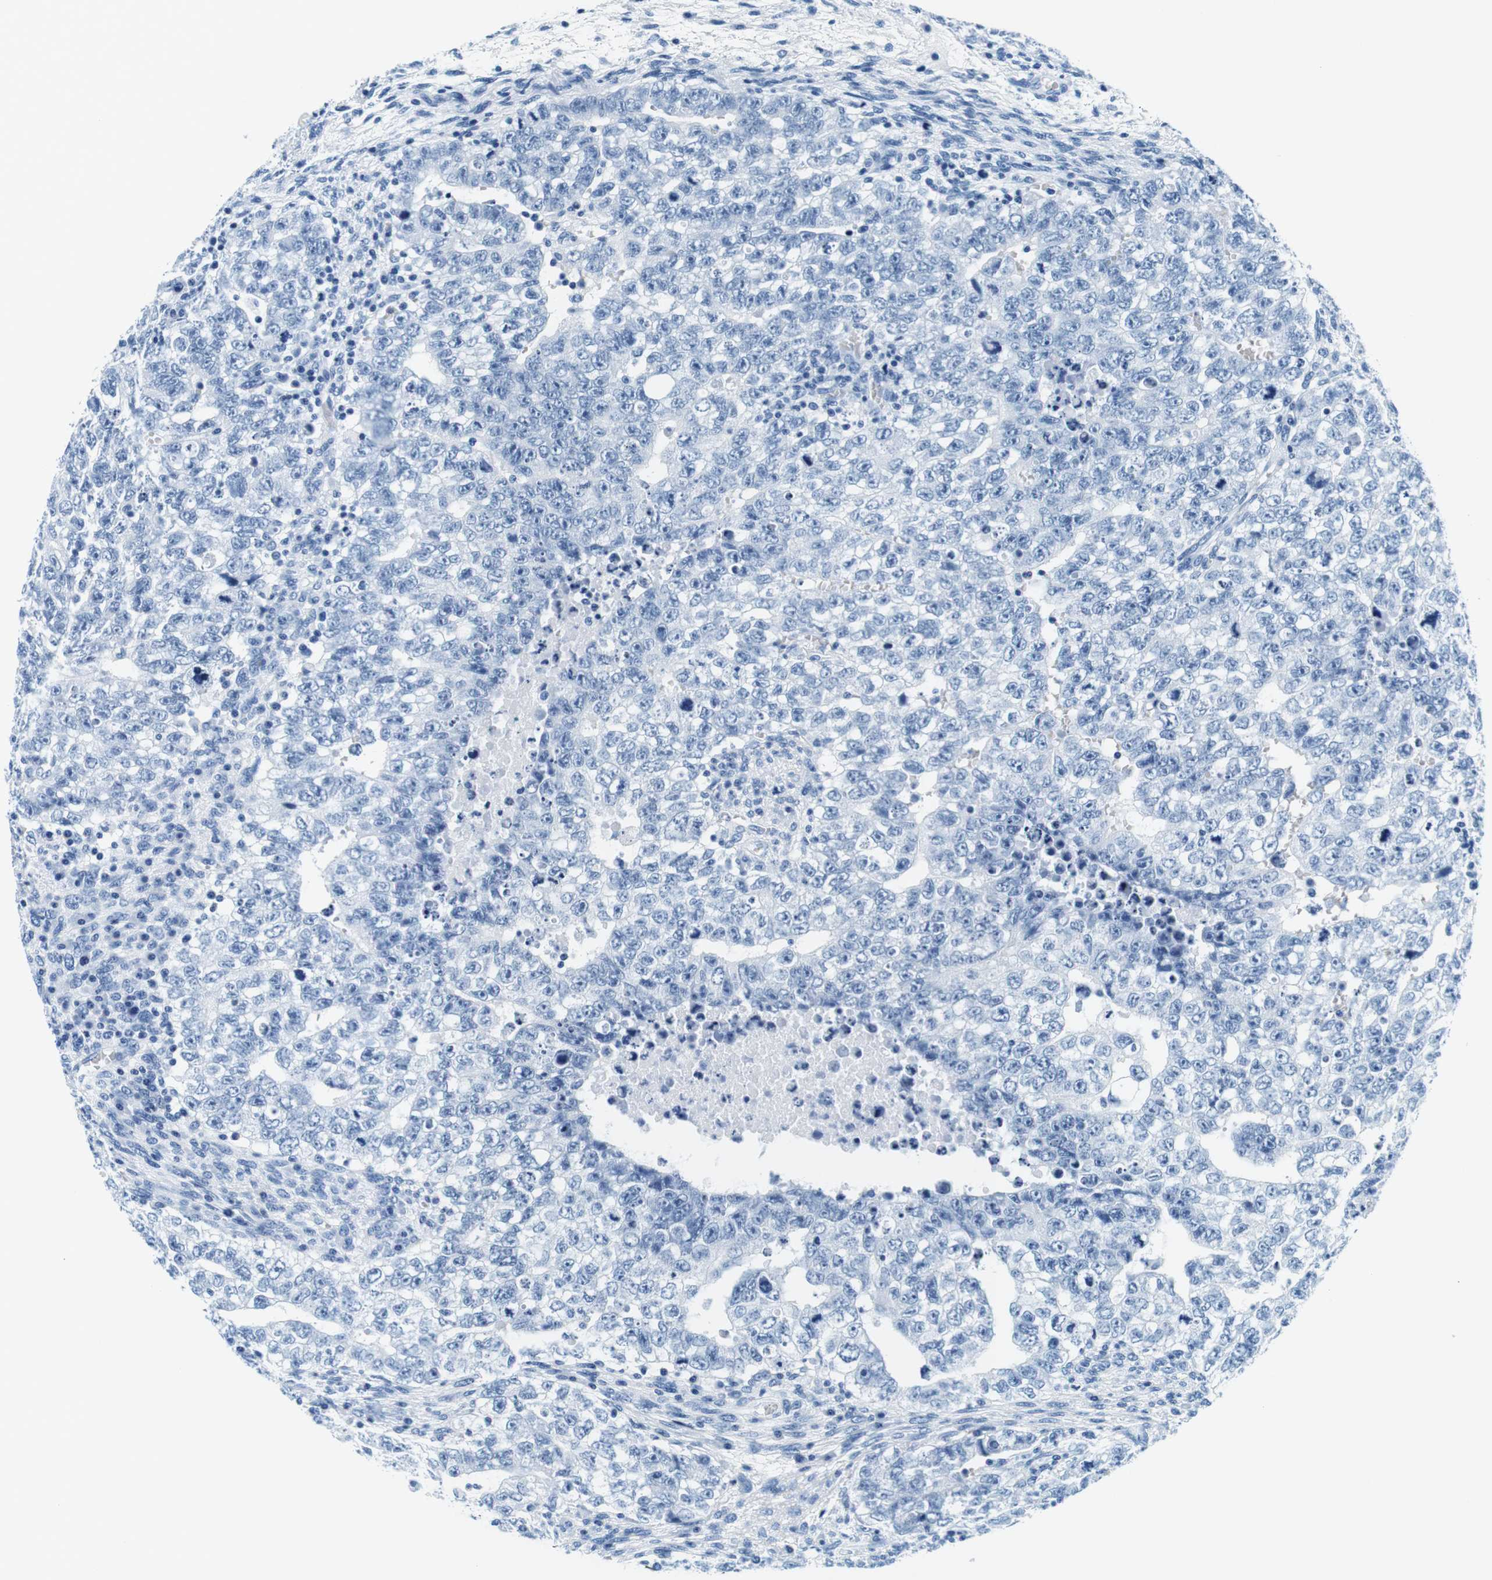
{"staining": {"intensity": "negative", "quantity": "none", "location": "none"}, "tissue": "testis cancer", "cell_type": "Tumor cells", "image_type": "cancer", "snomed": [{"axis": "morphology", "description": "Seminoma, NOS"}, {"axis": "morphology", "description": "Carcinoma, Embryonal, NOS"}, {"axis": "topography", "description": "Testis"}], "caption": "The histopathology image demonstrates no staining of tumor cells in testis cancer (embryonal carcinoma).", "gene": "ELANE", "patient": {"sex": "male", "age": 38}}